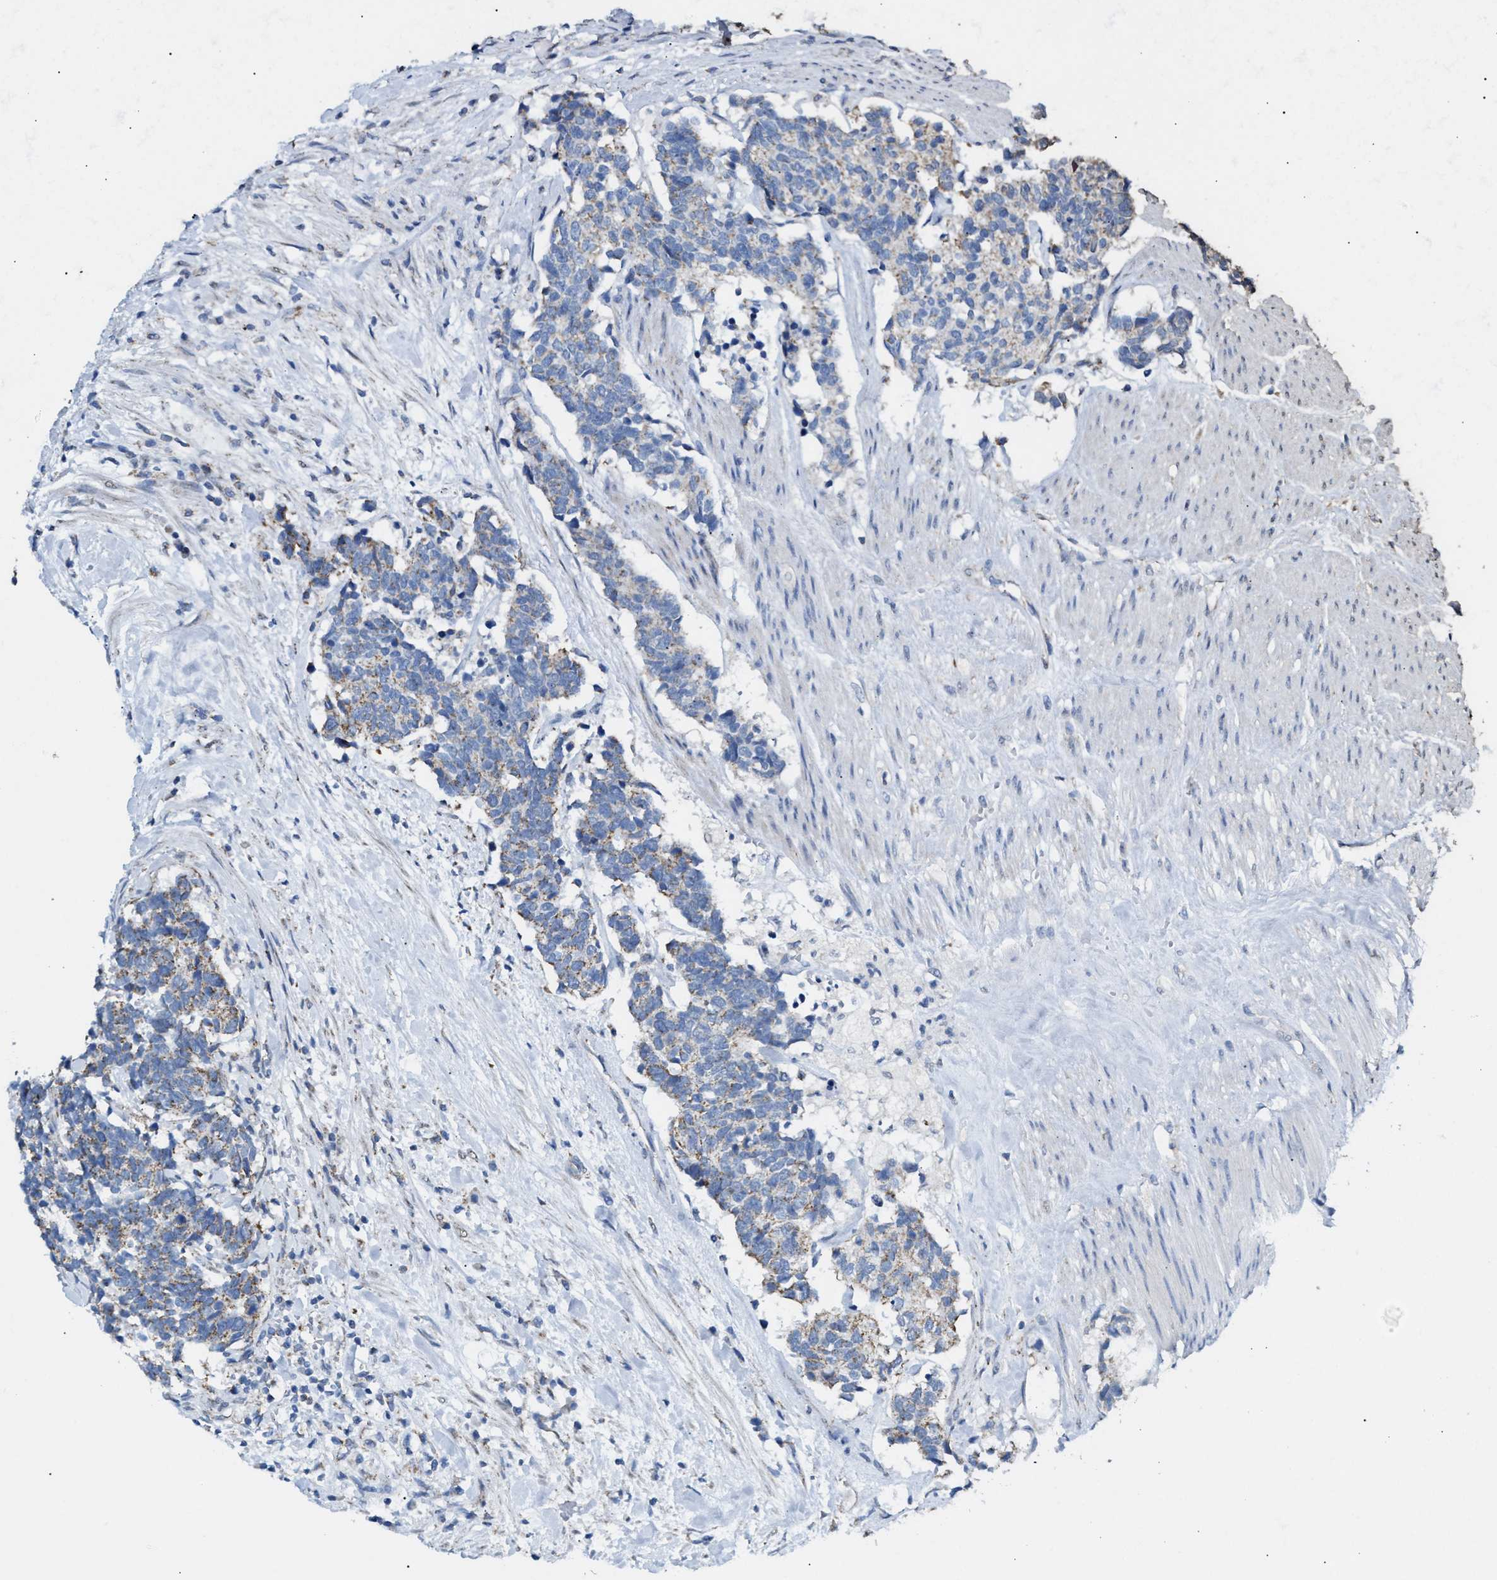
{"staining": {"intensity": "weak", "quantity": "<25%", "location": "cytoplasmic/membranous"}, "tissue": "carcinoid", "cell_type": "Tumor cells", "image_type": "cancer", "snomed": [{"axis": "morphology", "description": "Carcinoma, NOS"}, {"axis": "morphology", "description": "Carcinoid, malignant, NOS"}, {"axis": "topography", "description": "Urinary bladder"}], "caption": "IHC of human carcinoid reveals no positivity in tumor cells.", "gene": "TACO1", "patient": {"sex": "male", "age": 57}}